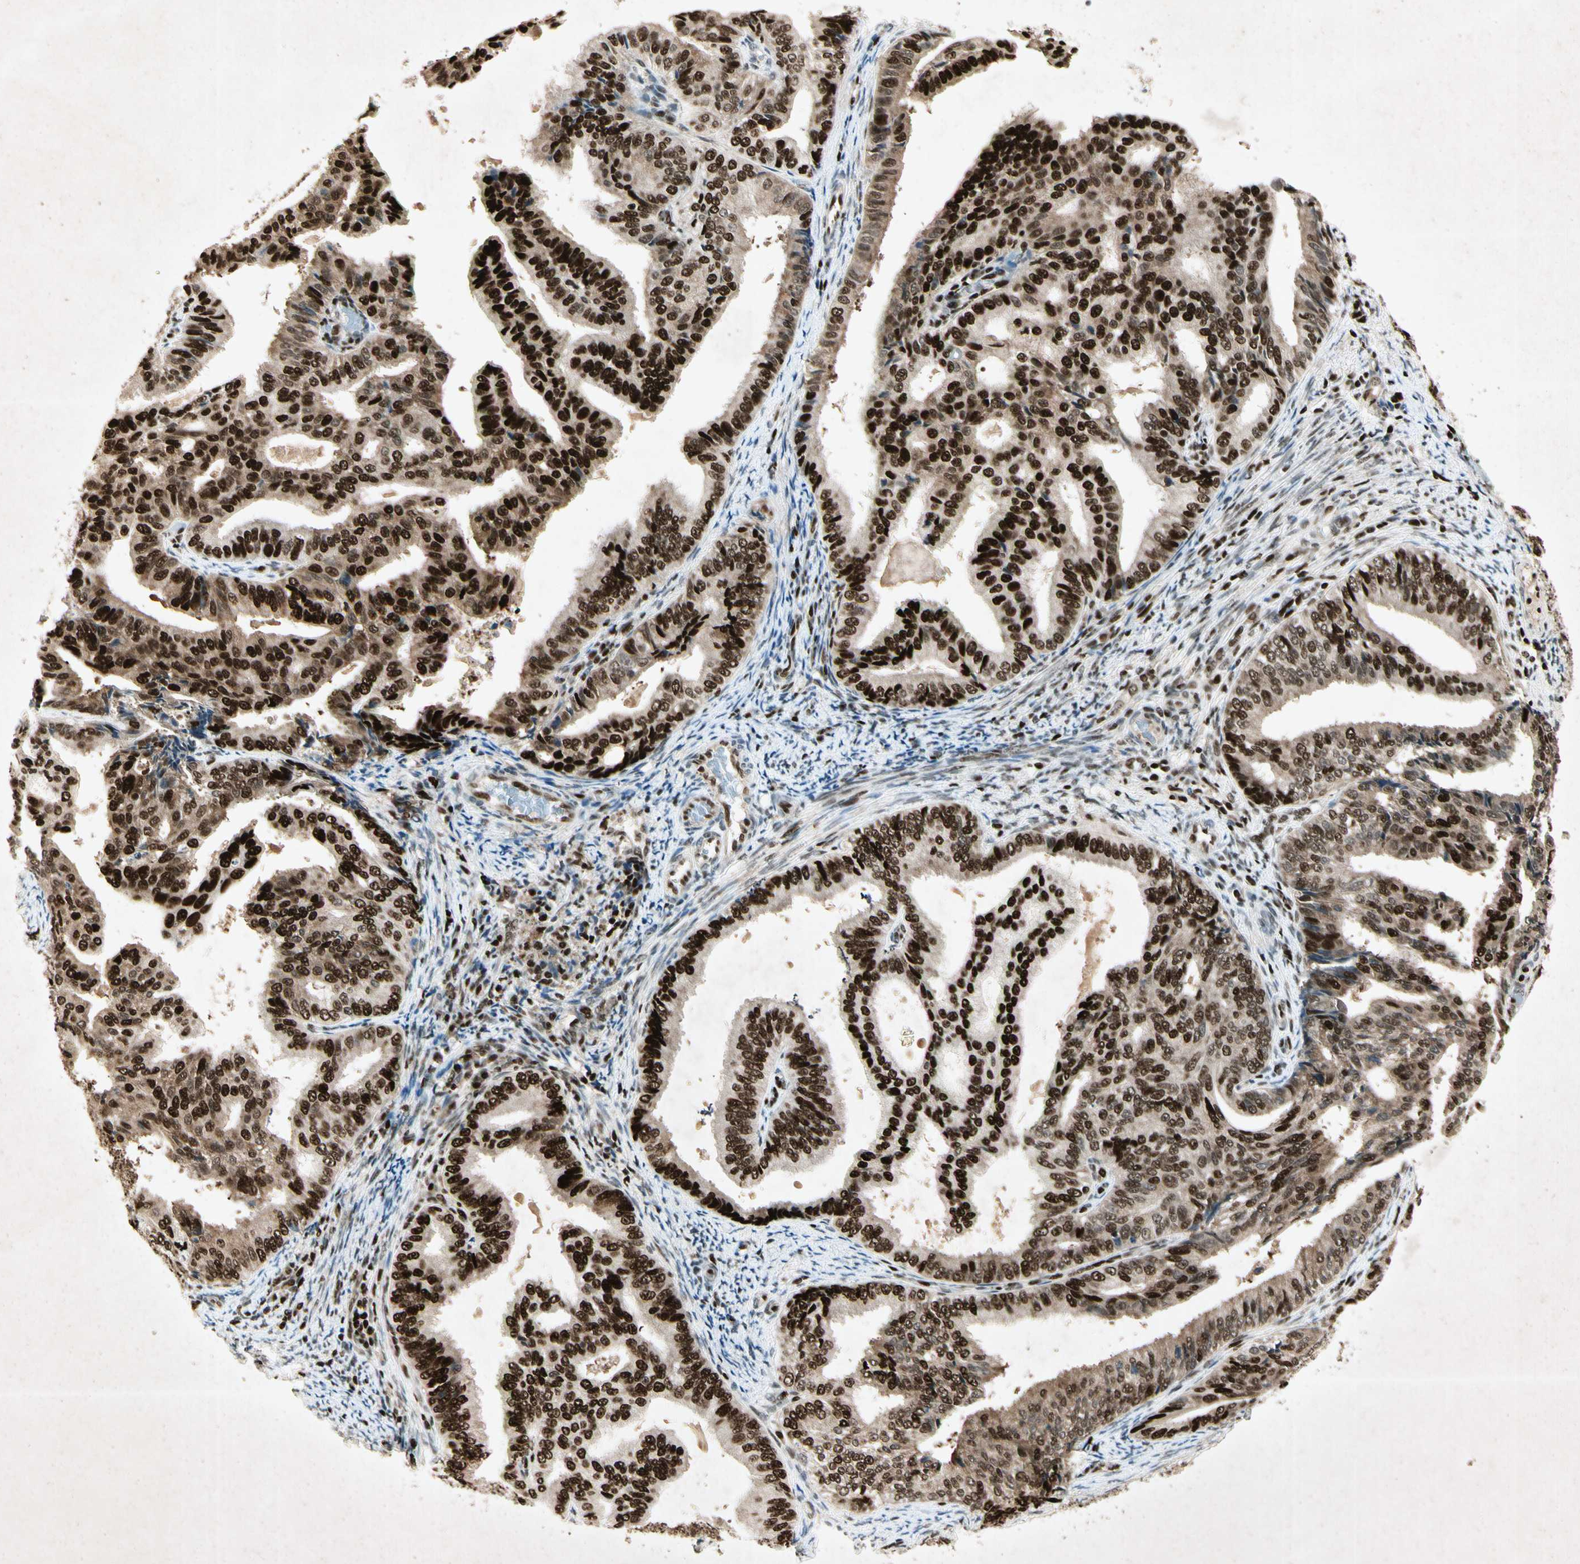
{"staining": {"intensity": "strong", "quantity": ">75%", "location": "nuclear"}, "tissue": "endometrial cancer", "cell_type": "Tumor cells", "image_type": "cancer", "snomed": [{"axis": "morphology", "description": "Adenocarcinoma, NOS"}, {"axis": "topography", "description": "Endometrium"}], "caption": "Adenocarcinoma (endometrial) stained with a brown dye exhibits strong nuclear positive expression in about >75% of tumor cells.", "gene": "RNF43", "patient": {"sex": "female", "age": 58}}